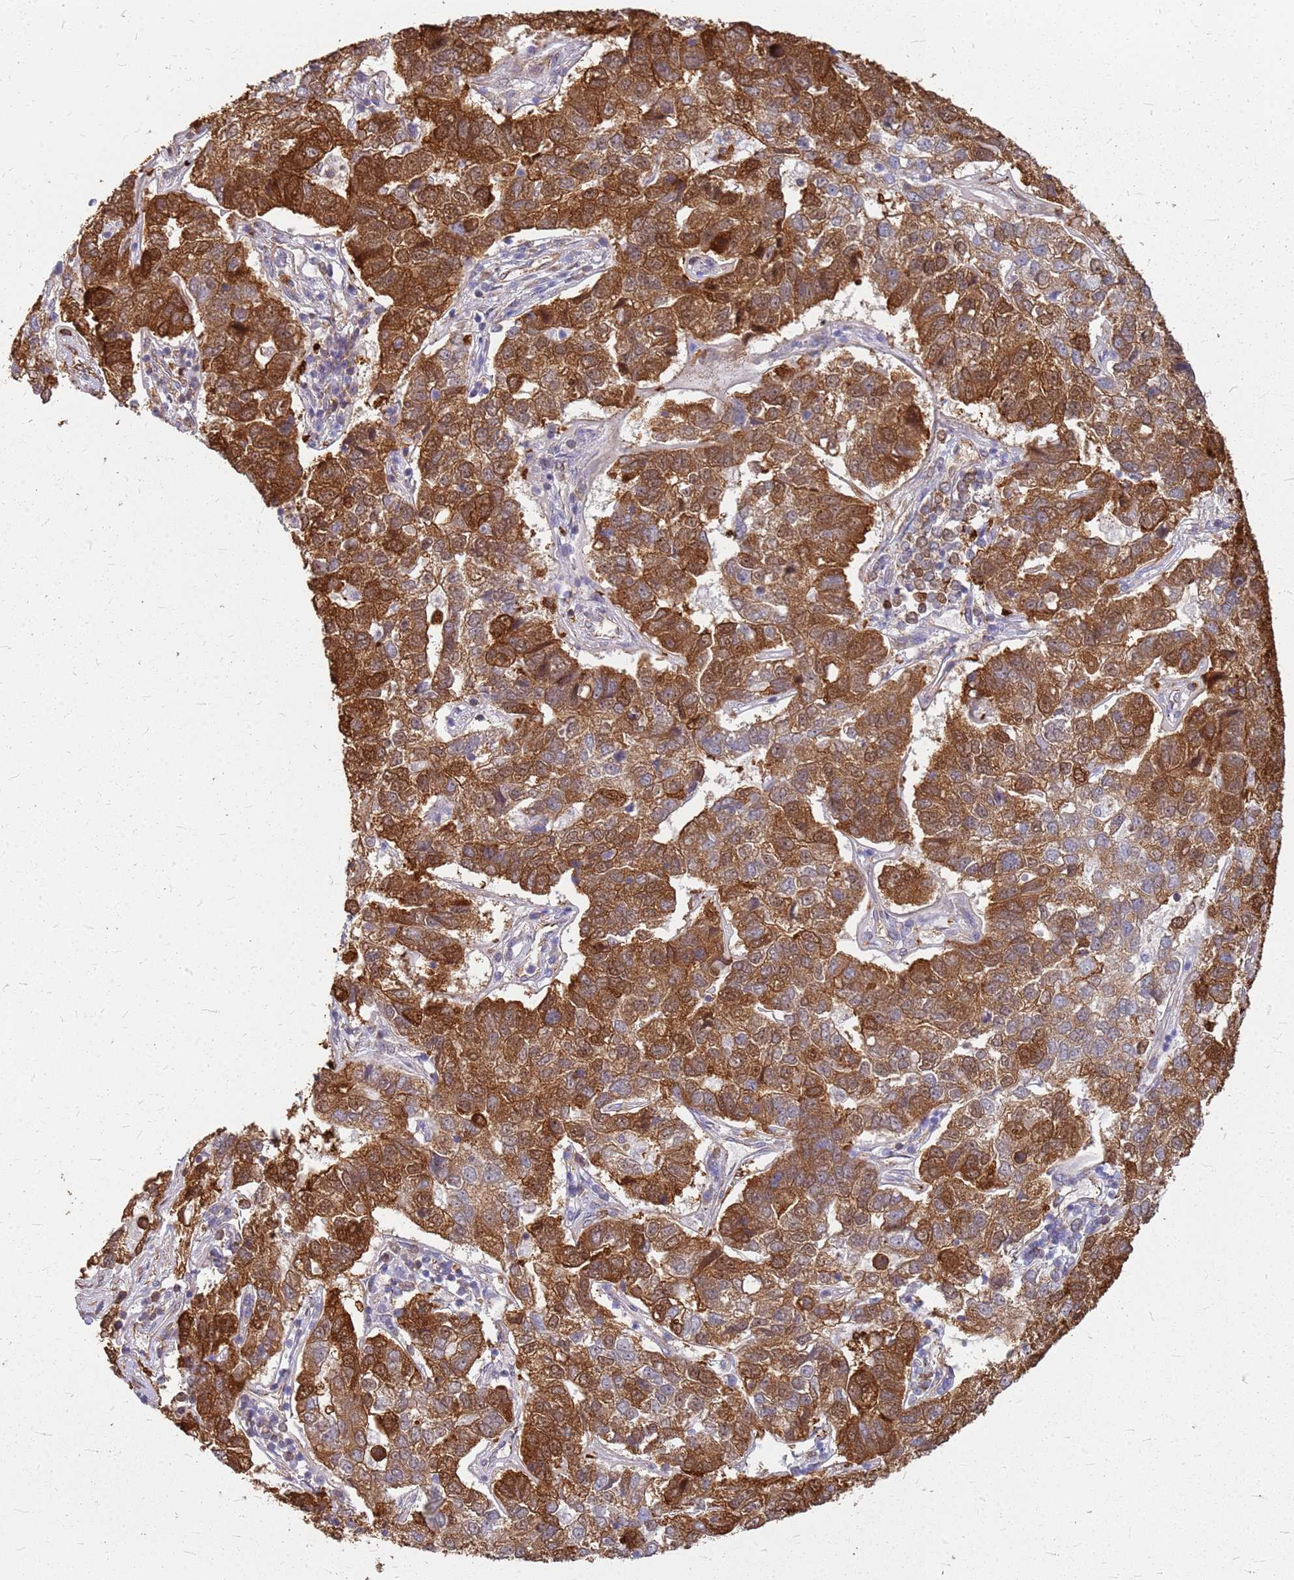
{"staining": {"intensity": "strong", "quantity": ">75%", "location": "cytoplasmic/membranous"}, "tissue": "pancreatic cancer", "cell_type": "Tumor cells", "image_type": "cancer", "snomed": [{"axis": "morphology", "description": "Adenocarcinoma, NOS"}, {"axis": "topography", "description": "Pancreas"}], "caption": "High-magnification brightfield microscopy of adenocarcinoma (pancreatic) stained with DAB (3,3'-diaminobenzidine) (brown) and counterstained with hematoxylin (blue). tumor cells exhibit strong cytoplasmic/membranous staining is identified in approximately>75% of cells.", "gene": "HDX", "patient": {"sex": "female", "age": 61}}